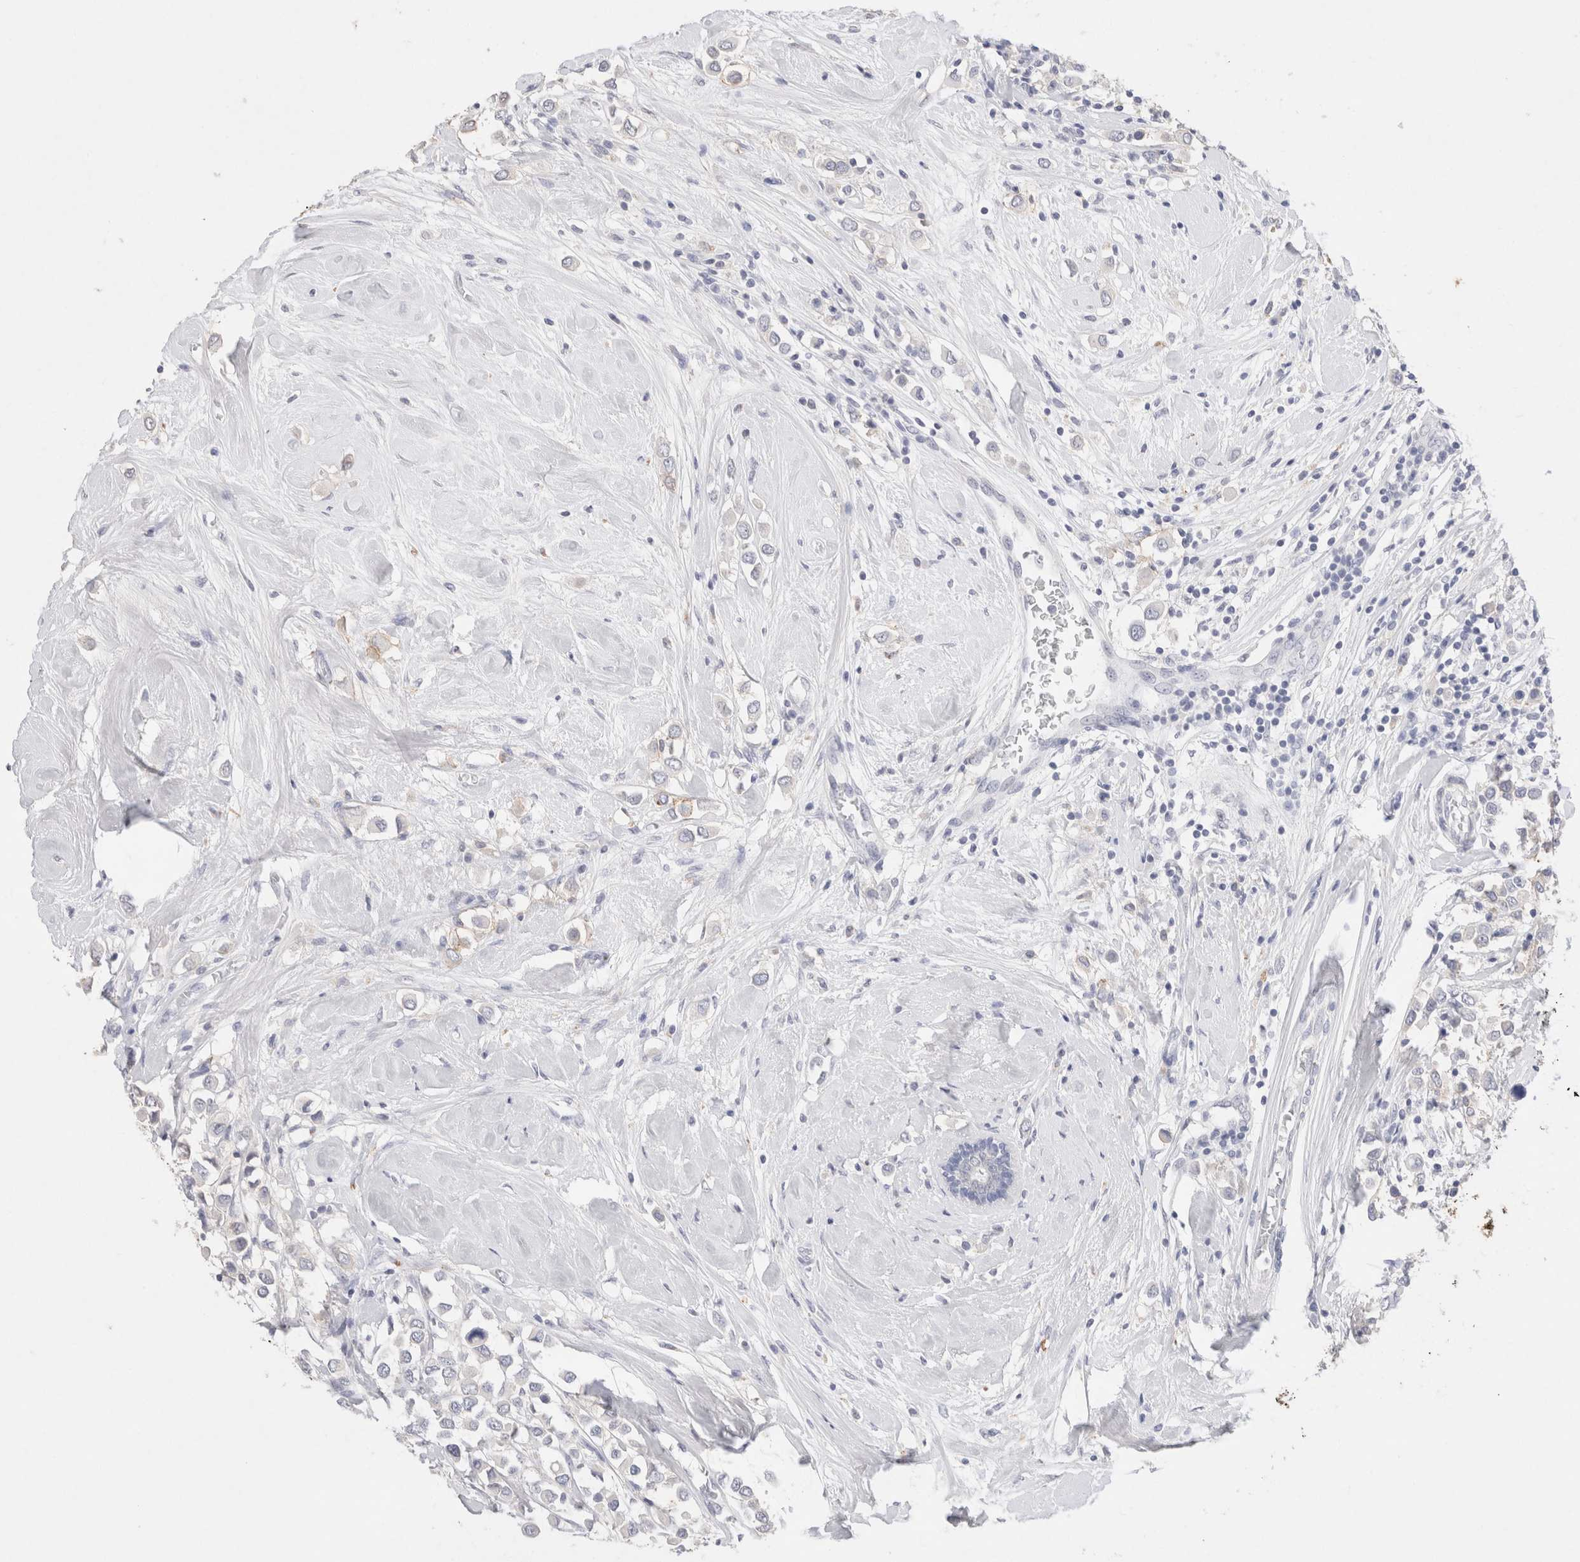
{"staining": {"intensity": "negative", "quantity": "none", "location": "none"}, "tissue": "breast cancer", "cell_type": "Tumor cells", "image_type": "cancer", "snomed": [{"axis": "morphology", "description": "Duct carcinoma"}, {"axis": "topography", "description": "Breast"}], "caption": "DAB immunohistochemical staining of human breast intraductal carcinoma demonstrates no significant staining in tumor cells.", "gene": "EPCAM", "patient": {"sex": "female", "age": 61}}